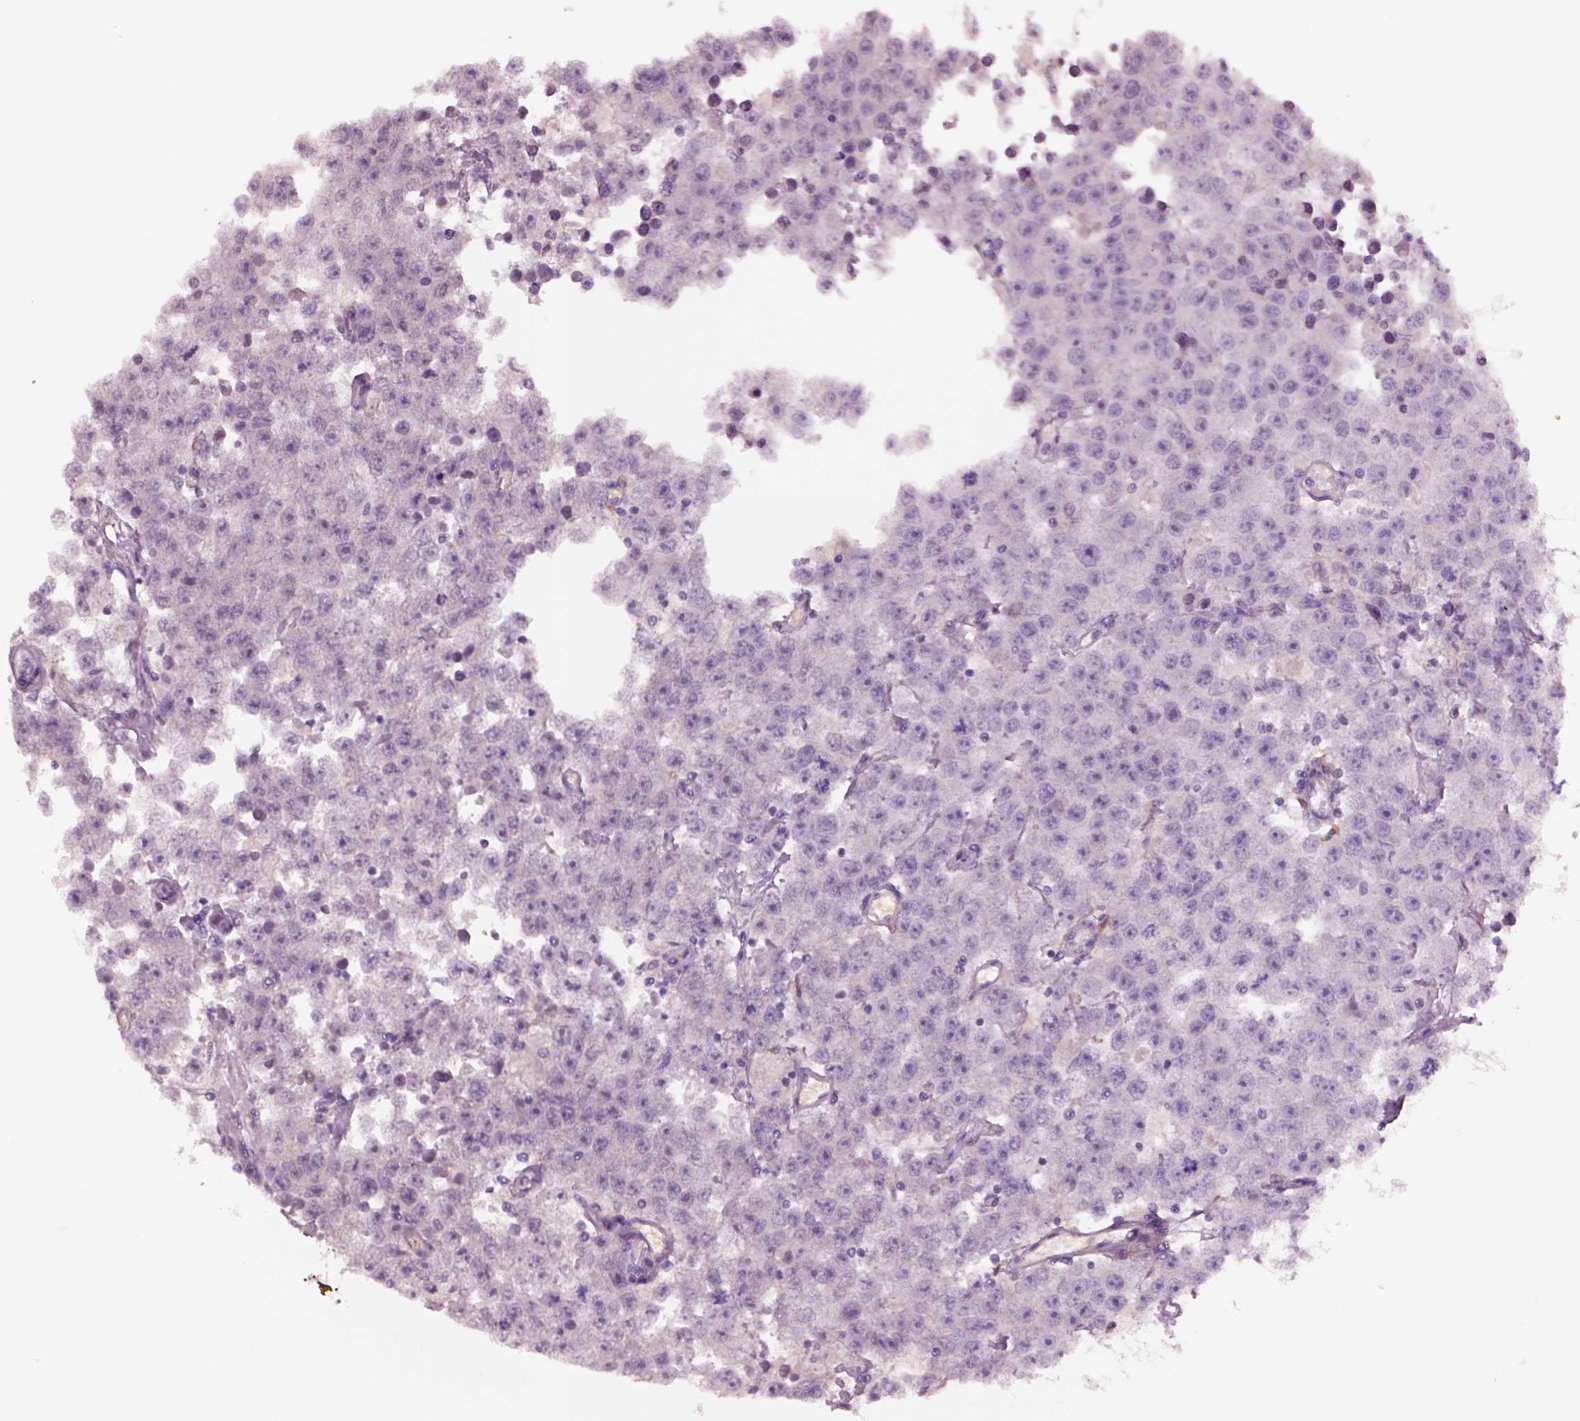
{"staining": {"intensity": "negative", "quantity": "none", "location": "none"}, "tissue": "testis cancer", "cell_type": "Tumor cells", "image_type": "cancer", "snomed": [{"axis": "morphology", "description": "Seminoma, NOS"}, {"axis": "topography", "description": "Testis"}], "caption": "The immunohistochemistry micrograph has no significant positivity in tumor cells of testis cancer tissue.", "gene": "HTR1B", "patient": {"sex": "male", "age": 52}}